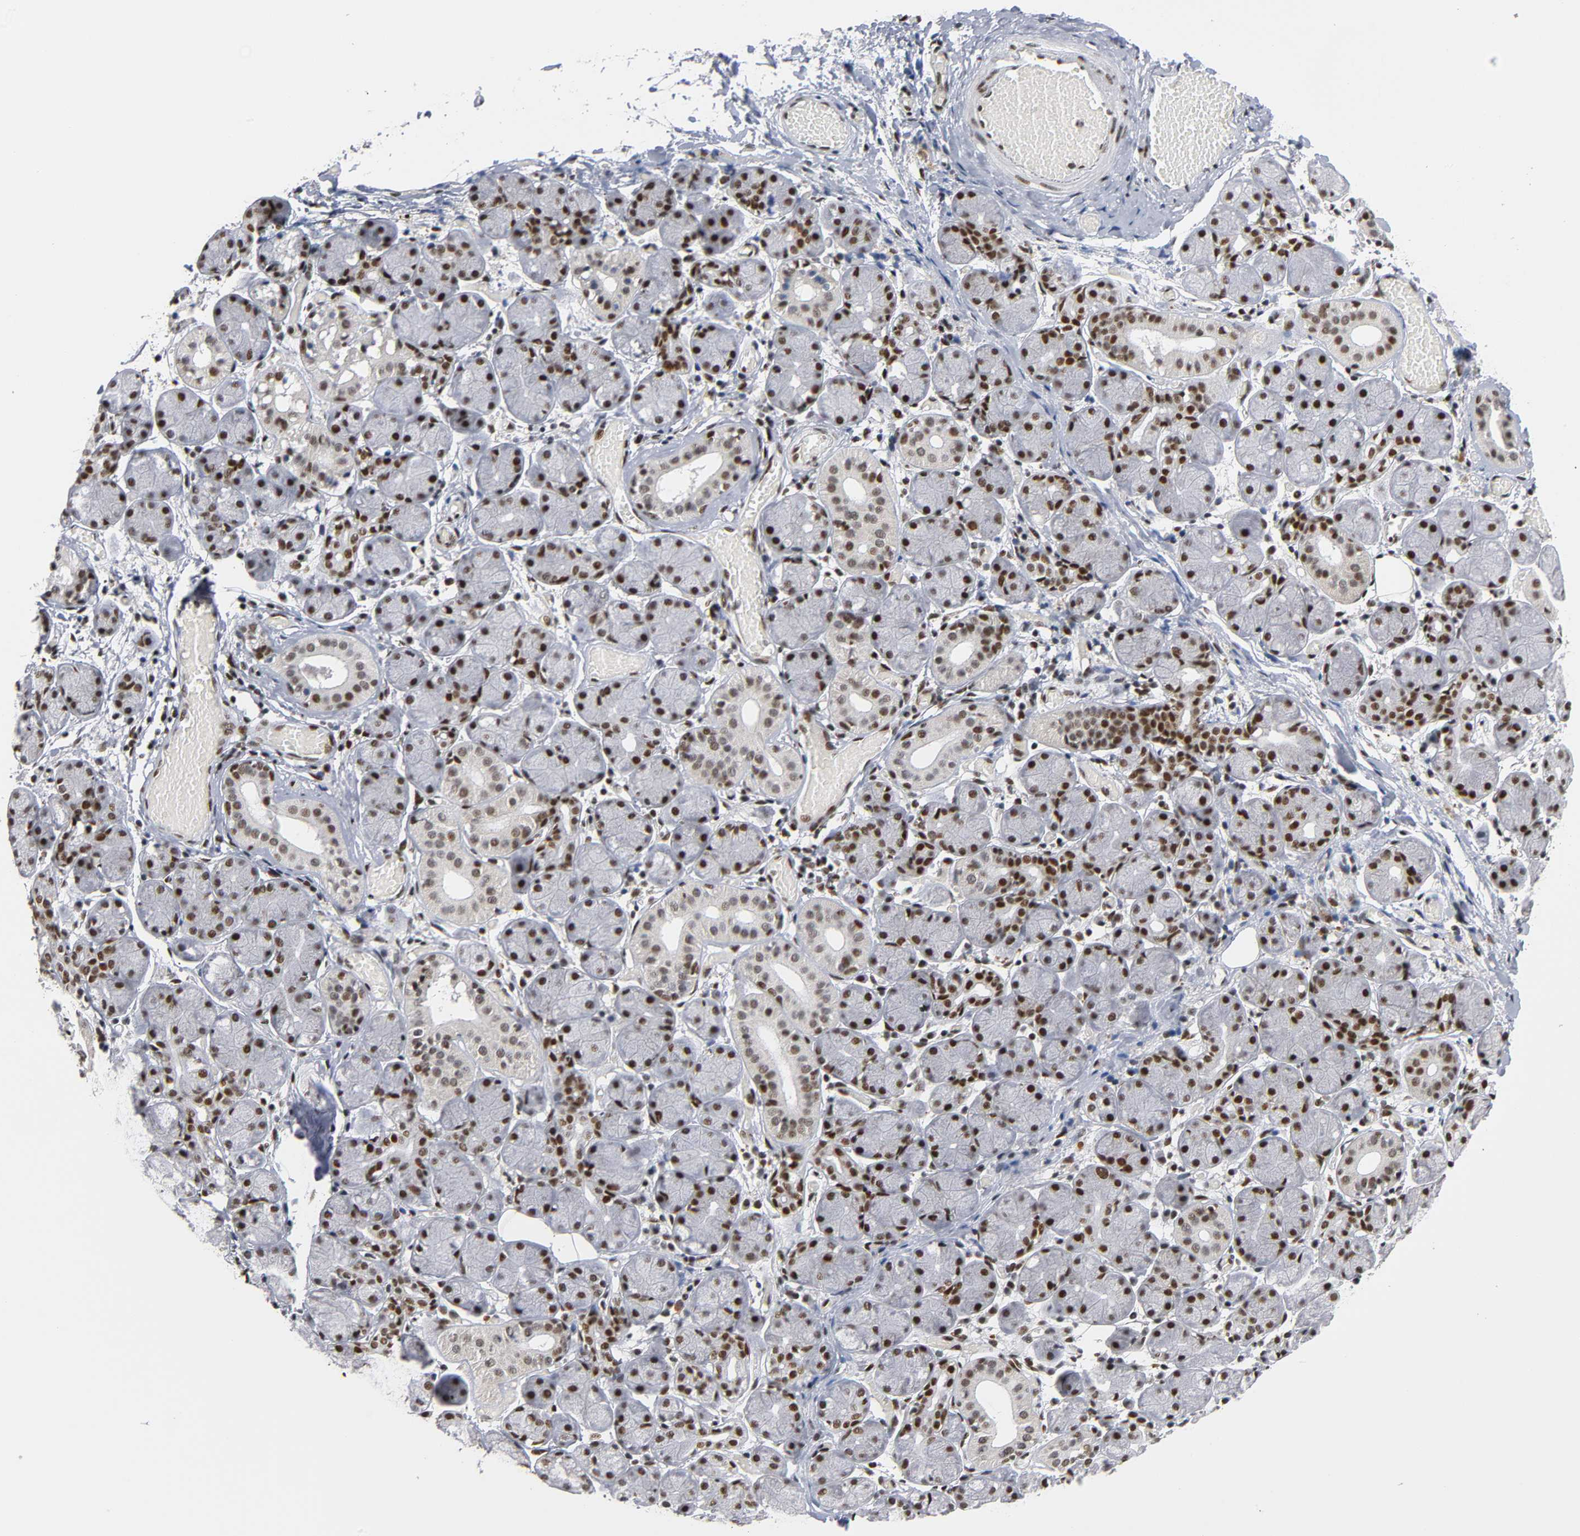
{"staining": {"intensity": "strong", "quantity": ">75%", "location": "nuclear"}, "tissue": "salivary gland", "cell_type": "Glandular cells", "image_type": "normal", "snomed": [{"axis": "morphology", "description": "Normal tissue, NOS"}, {"axis": "topography", "description": "Salivary gland"}], "caption": "A brown stain shows strong nuclear positivity of a protein in glandular cells of unremarkable salivary gland. (Brightfield microscopy of DAB IHC at high magnification).", "gene": "CREBBP", "patient": {"sex": "female", "age": 24}}